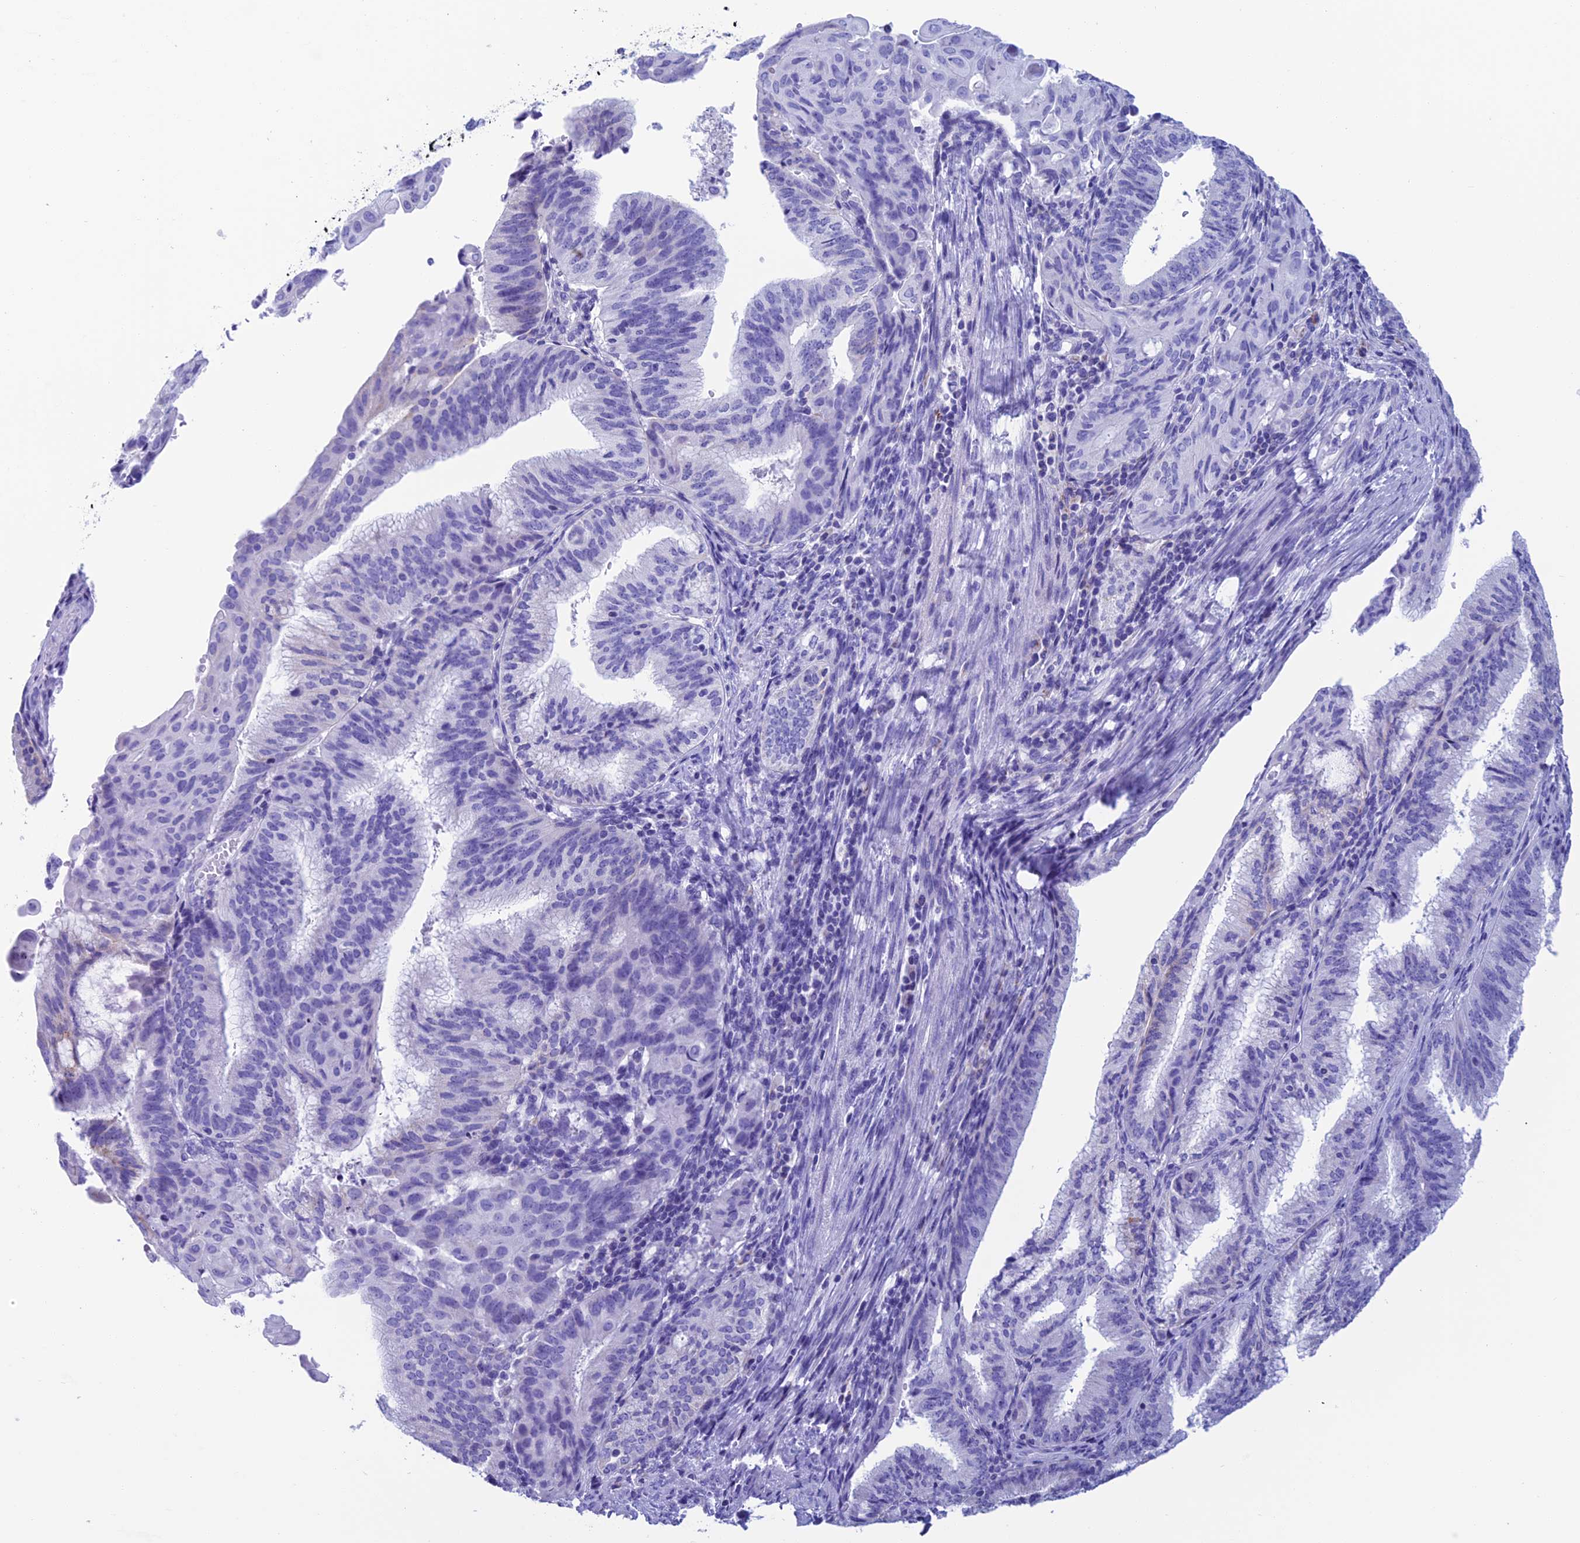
{"staining": {"intensity": "negative", "quantity": "none", "location": "none"}, "tissue": "endometrial cancer", "cell_type": "Tumor cells", "image_type": "cancer", "snomed": [{"axis": "morphology", "description": "Adenocarcinoma, NOS"}, {"axis": "topography", "description": "Endometrium"}], "caption": "Immunohistochemistry photomicrograph of endometrial cancer stained for a protein (brown), which exhibits no staining in tumor cells.", "gene": "NXPE4", "patient": {"sex": "female", "age": 49}}